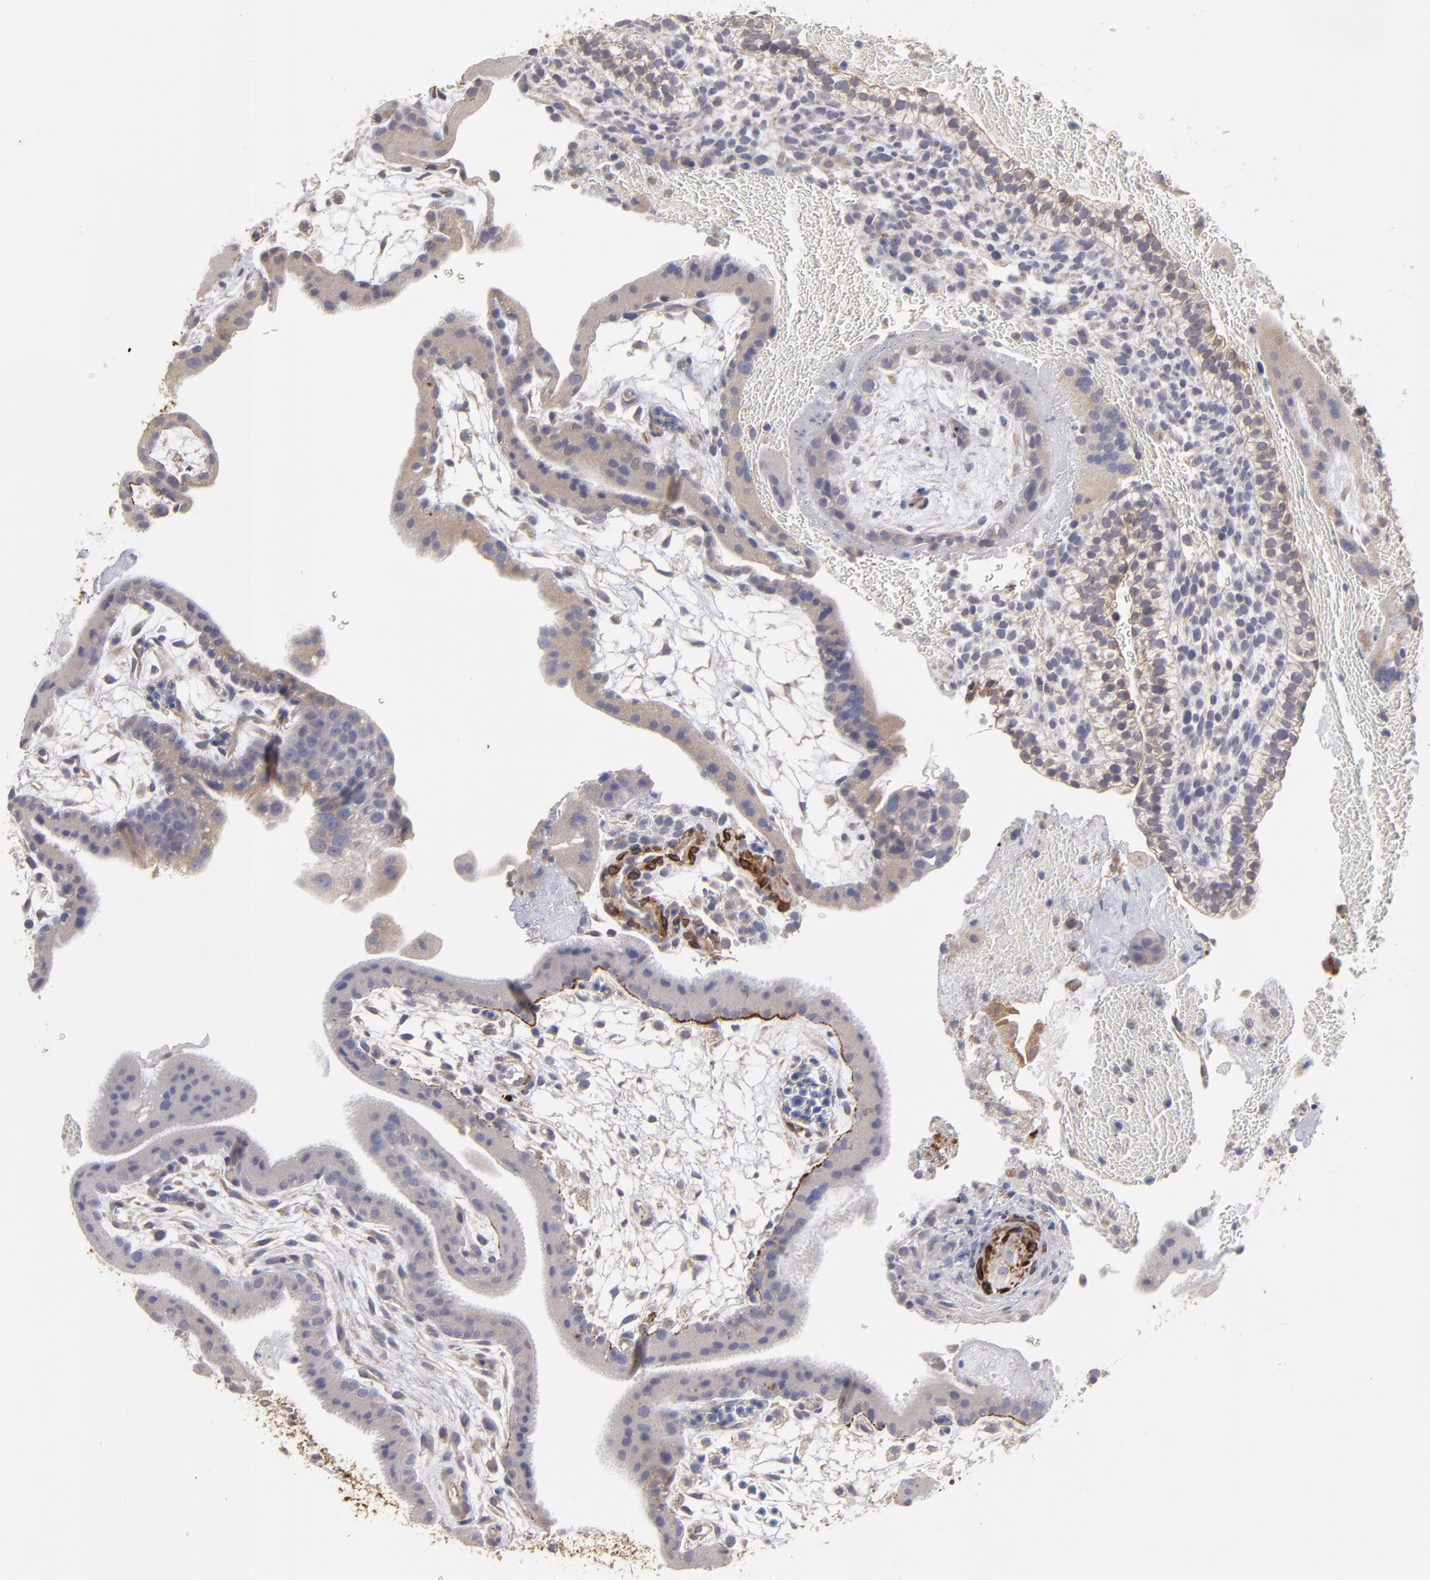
{"staining": {"intensity": "weak", "quantity": "25%-75%", "location": "cytoplasmic/membranous"}, "tissue": "placenta", "cell_type": "Decidual cells", "image_type": "normal", "snomed": [{"axis": "morphology", "description": "Normal tissue, NOS"}, {"axis": "topography", "description": "Placenta"}], "caption": "Protein staining demonstrates weak cytoplasmic/membranous expression in about 25%-75% of decidual cells in benign placenta.", "gene": "SLMAP", "patient": {"sex": "female", "age": 19}}